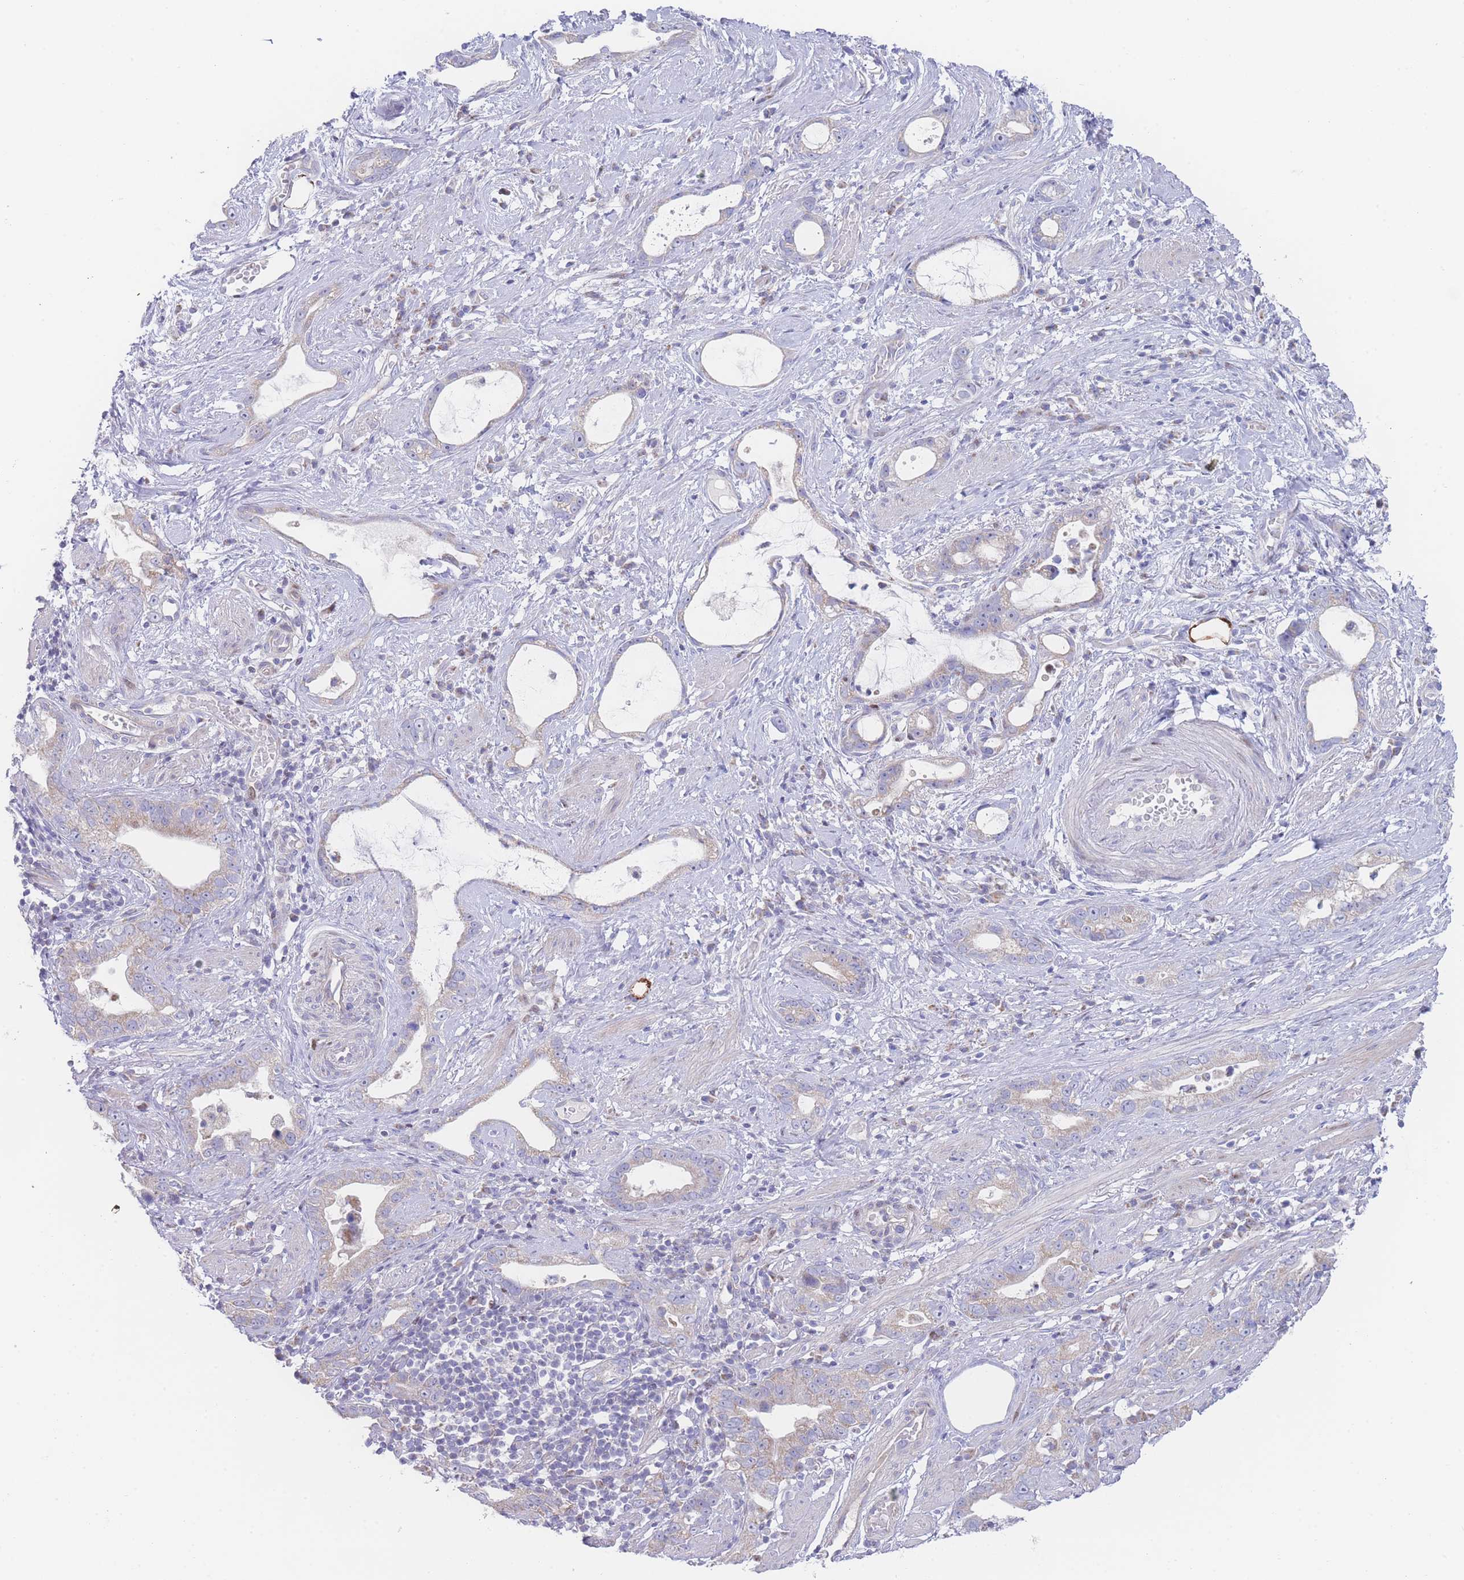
{"staining": {"intensity": "weak", "quantity": "25%-75%", "location": "cytoplasmic/membranous"}, "tissue": "stomach cancer", "cell_type": "Tumor cells", "image_type": "cancer", "snomed": [{"axis": "morphology", "description": "Adenocarcinoma, NOS"}, {"axis": "topography", "description": "Stomach"}], "caption": "A high-resolution image shows immunohistochemistry (IHC) staining of stomach adenocarcinoma, which demonstrates weak cytoplasmic/membranous positivity in about 25%-75% of tumor cells.", "gene": "GPAM", "patient": {"sex": "male", "age": 55}}